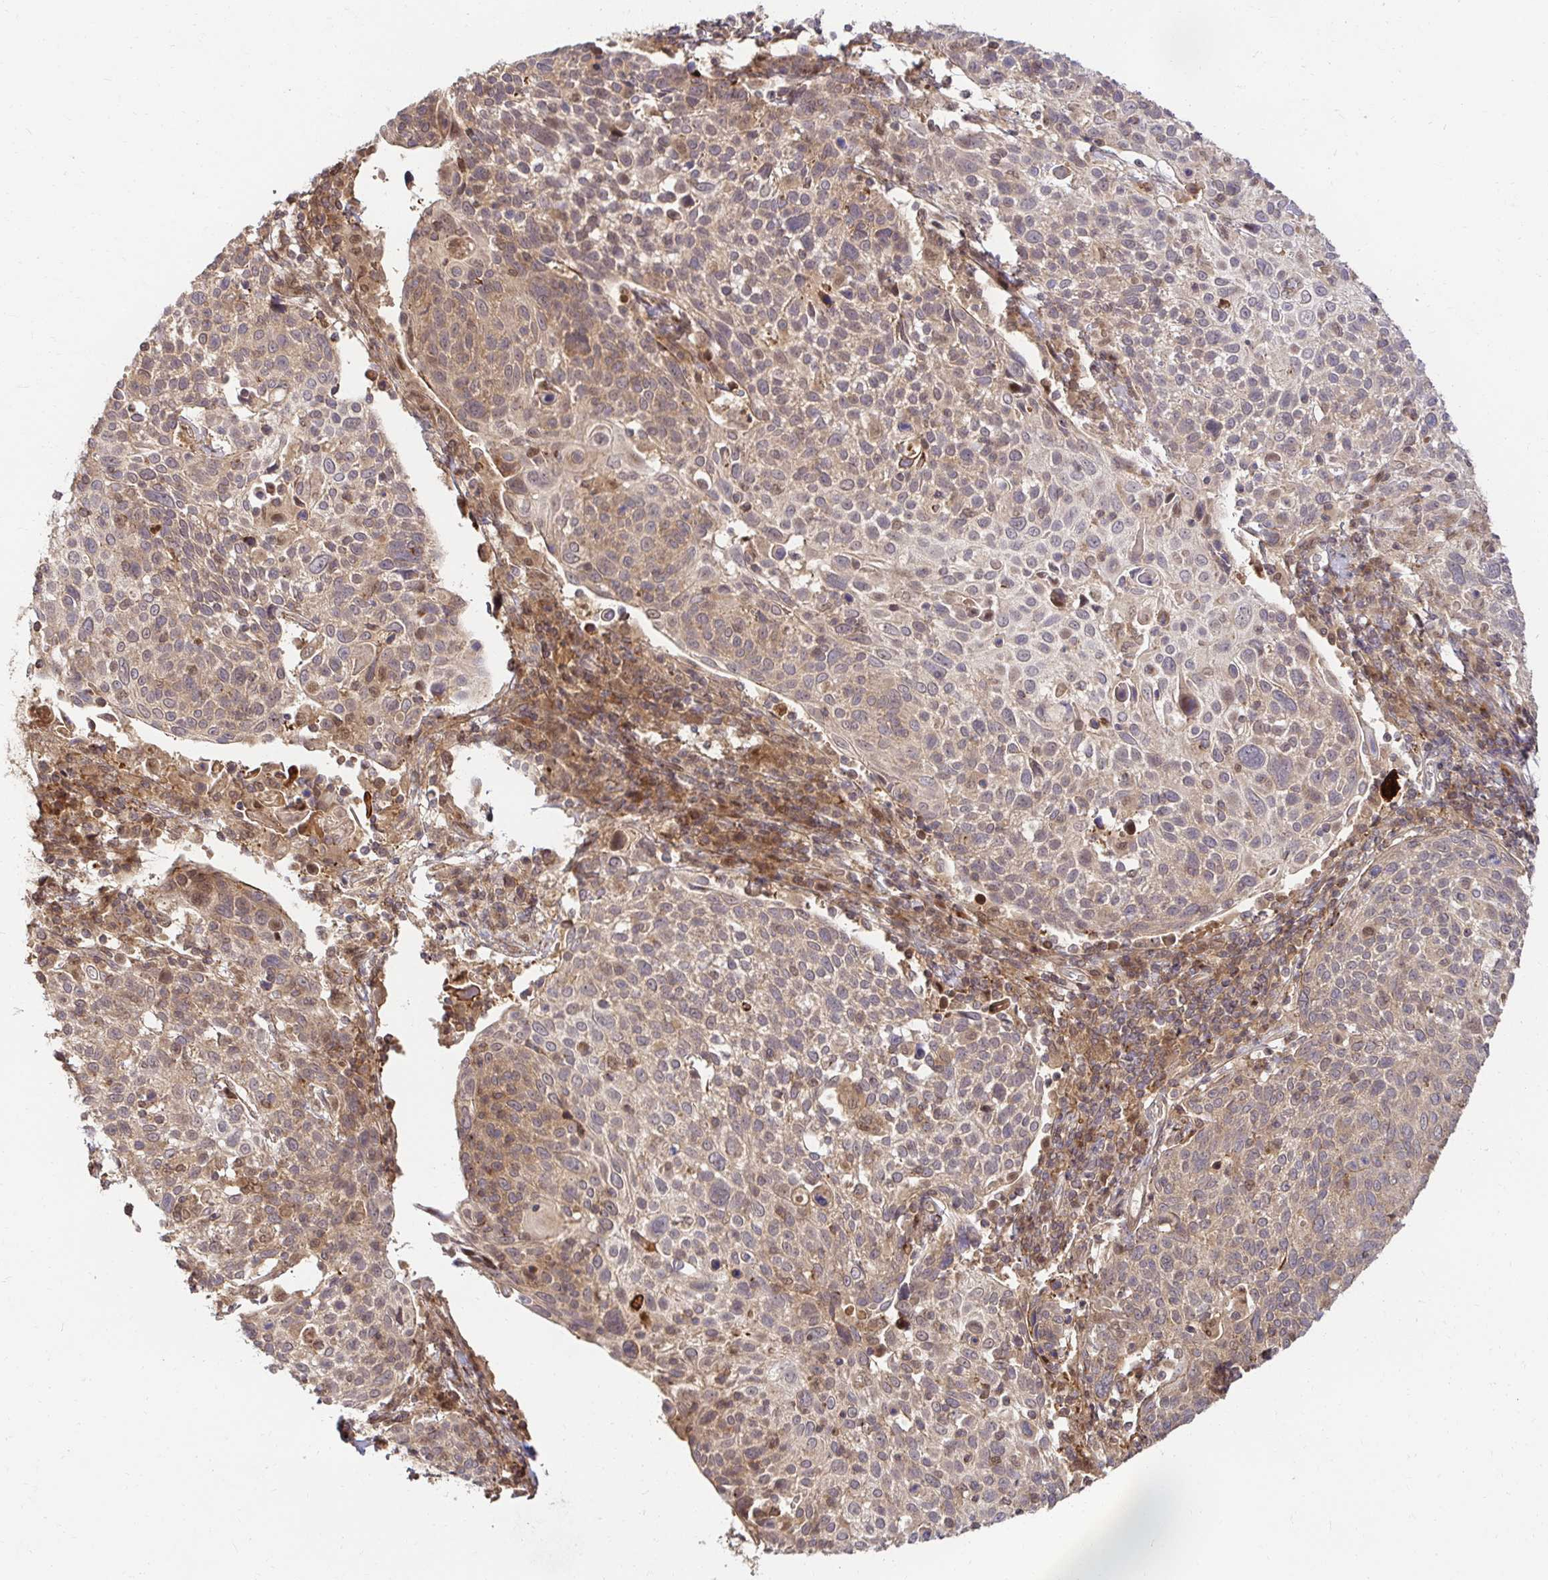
{"staining": {"intensity": "weak", "quantity": "25%-75%", "location": "cytoplasmic/membranous"}, "tissue": "cervical cancer", "cell_type": "Tumor cells", "image_type": "cancer", "snomed": [{"axis": "morphology", "description": "Squamous cell carcinoma, NOS"}, {"axis": "topography", "description": "Cervix"}], "caption": "A brown stain shows weak cytoplasmic/membranous expression of a protein in cervical cancer (squamous cell carcinoma) tumor cells.", "gene": "PSMA4", "patient": {"sex": "female", "age": 61}}